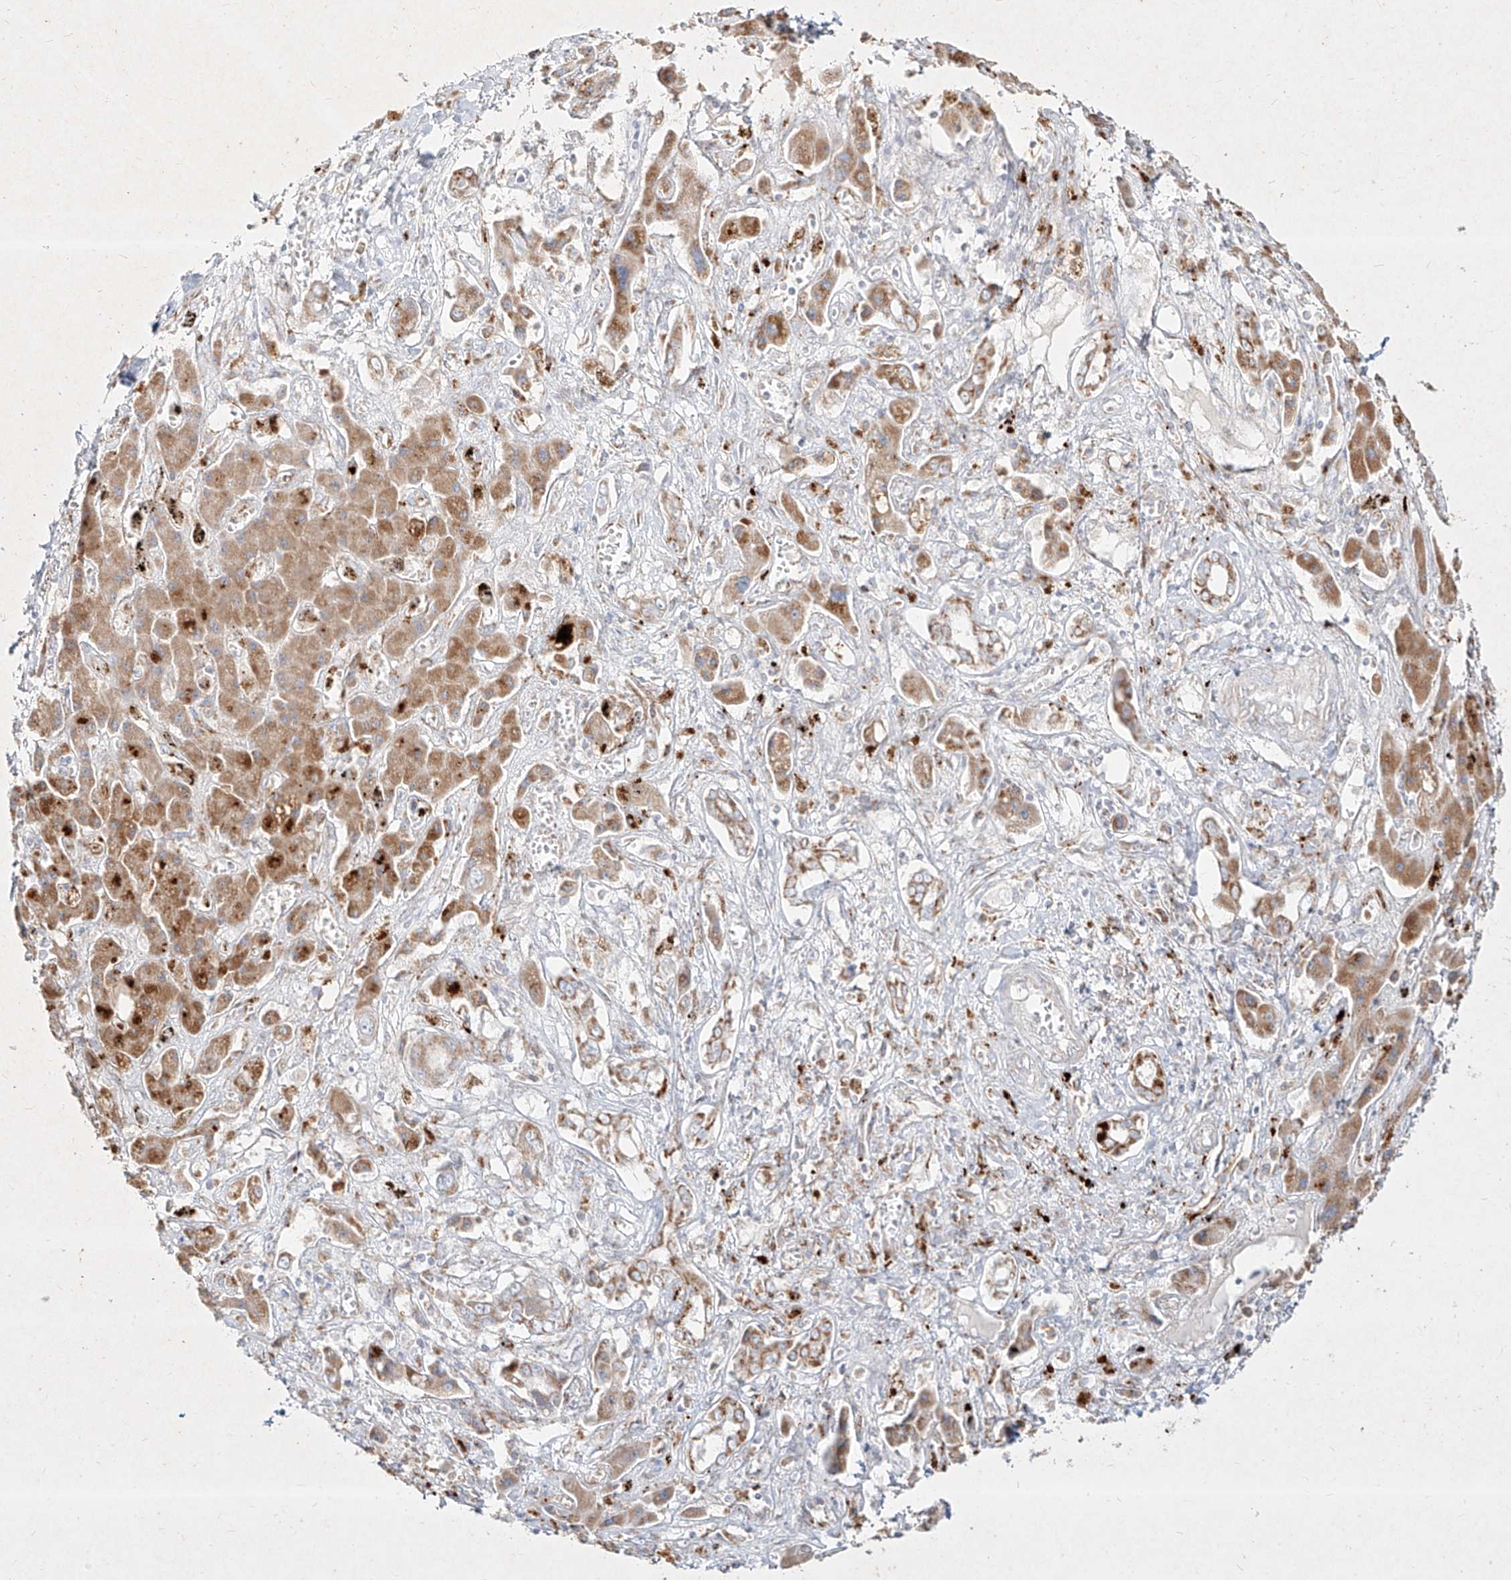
{"staining": {"intensity": "moderate", "quantity": ">75%", "location": "cytoplasmic/membranous"}, "tissue": "liver cancer", "cell_type": "Tumor cells", "image_type": "cancer", "snomed": [{"axis": "morphology", "description": "Cholangiocarcinoma"}, {"axis": "topography", "description": "Liver"}], "caption": "About >75% of tumor cells in liver cholangiocarcinoma show moderate cytoplasmic/membranous protein expression as visualized by brown immunohistochemical staining.", "gene": "MTX2", "patient": {"sex": "male", "age": 67}}